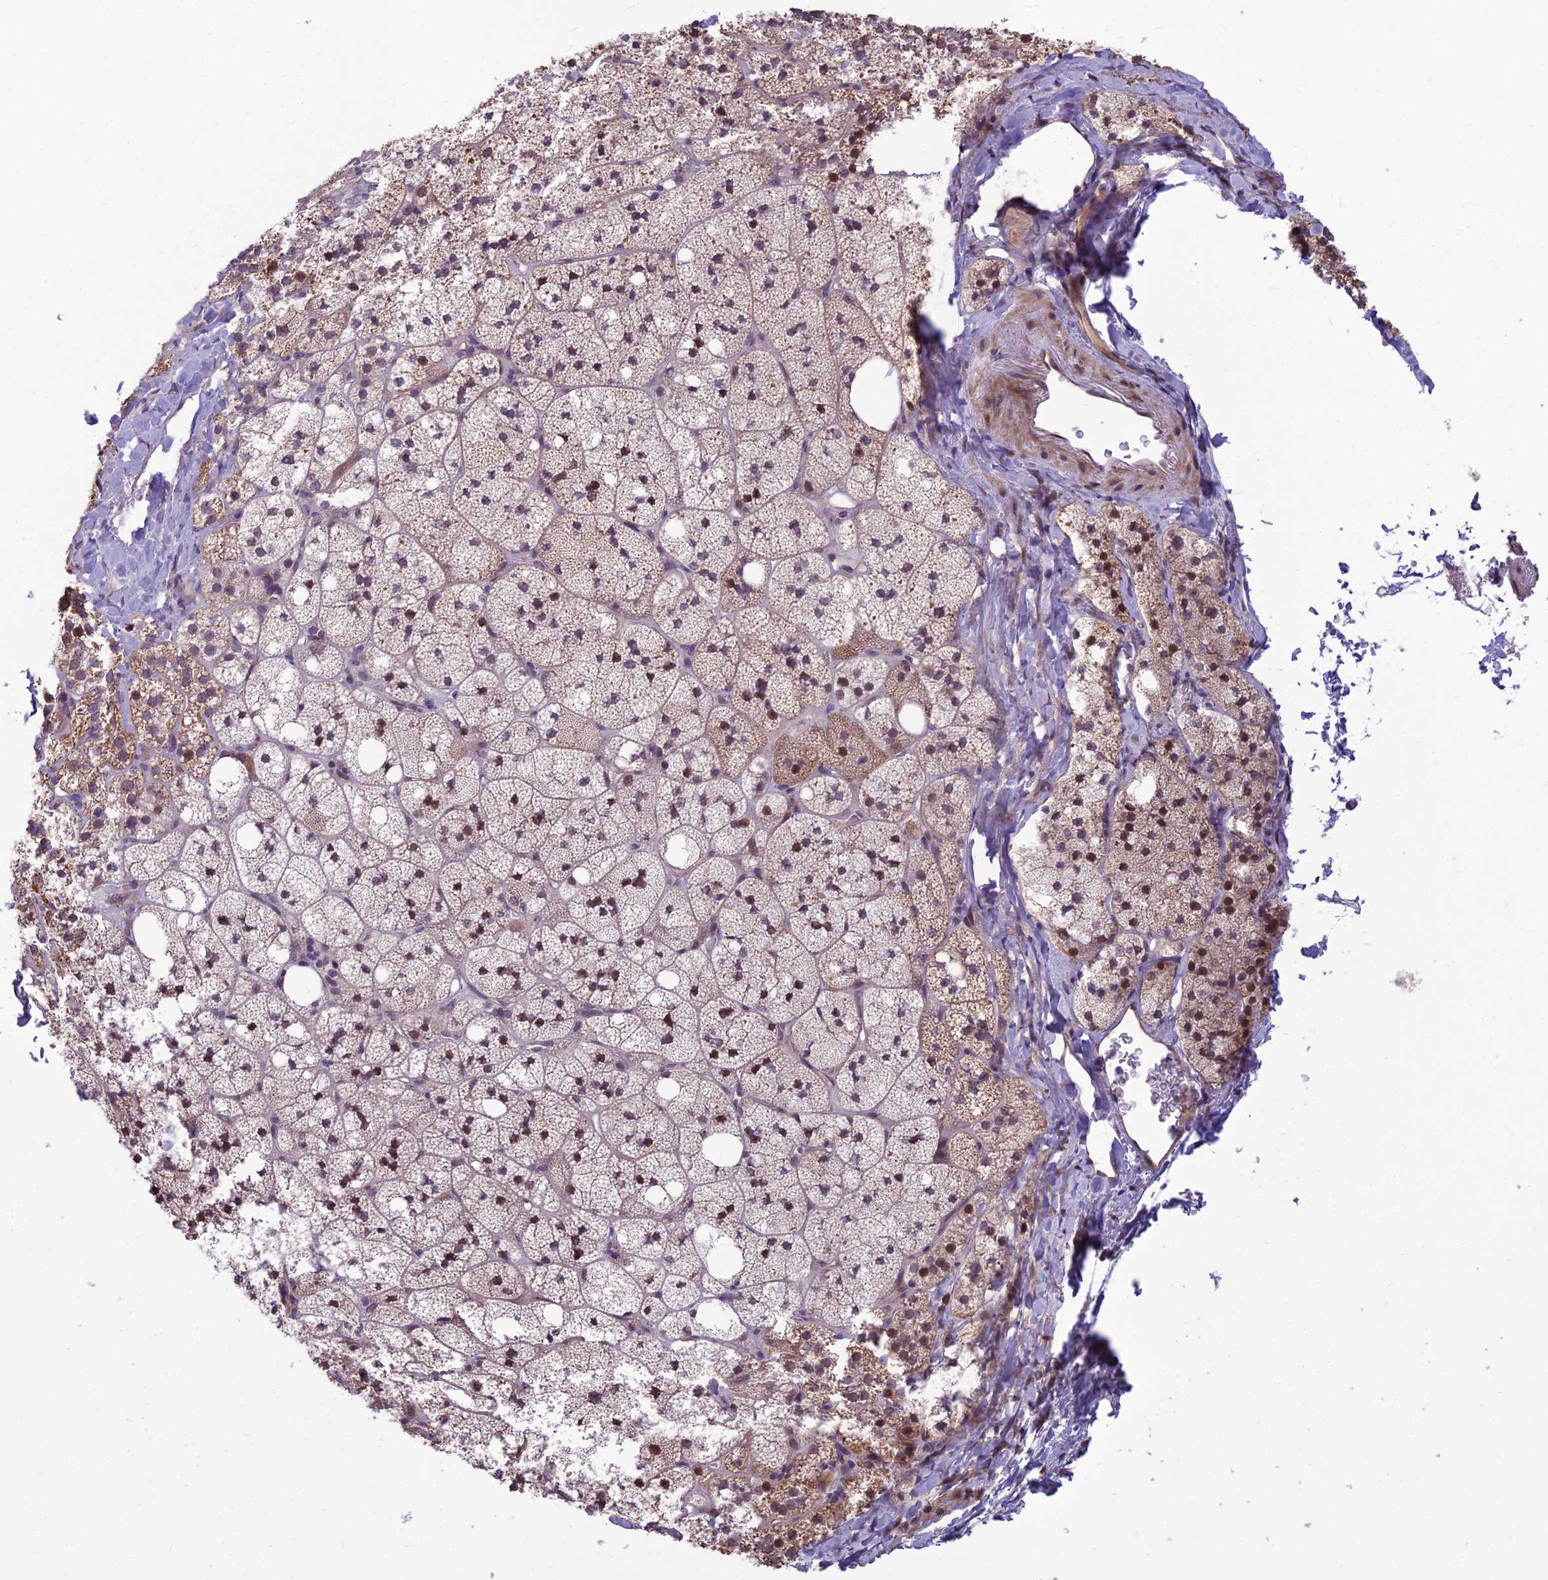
{"staining": {"intensity": "moderate", "quantity": "25%-75%", "location": "cytoplasmic/membranous,nuclear"}, "tissue": "adrenal gland", "cell_type": "Glandular cells", "image_type": "normal", "snomed": [{"axis": "morphology", "description": "Normal tissue, NOS"}, {"axis": "topography", "description": "Adrenal gland"}], "caption": "This histopathology image shows benign adrenal gland stained with IHC to label a protein in brown. The cytoplasmic/membranous,nuclear of glandular cells show moderate positivity for the protein. Nuclei are counter-stained blue.", "gene": "FBRS", "patient": {"sex": "male", "age": 61}}